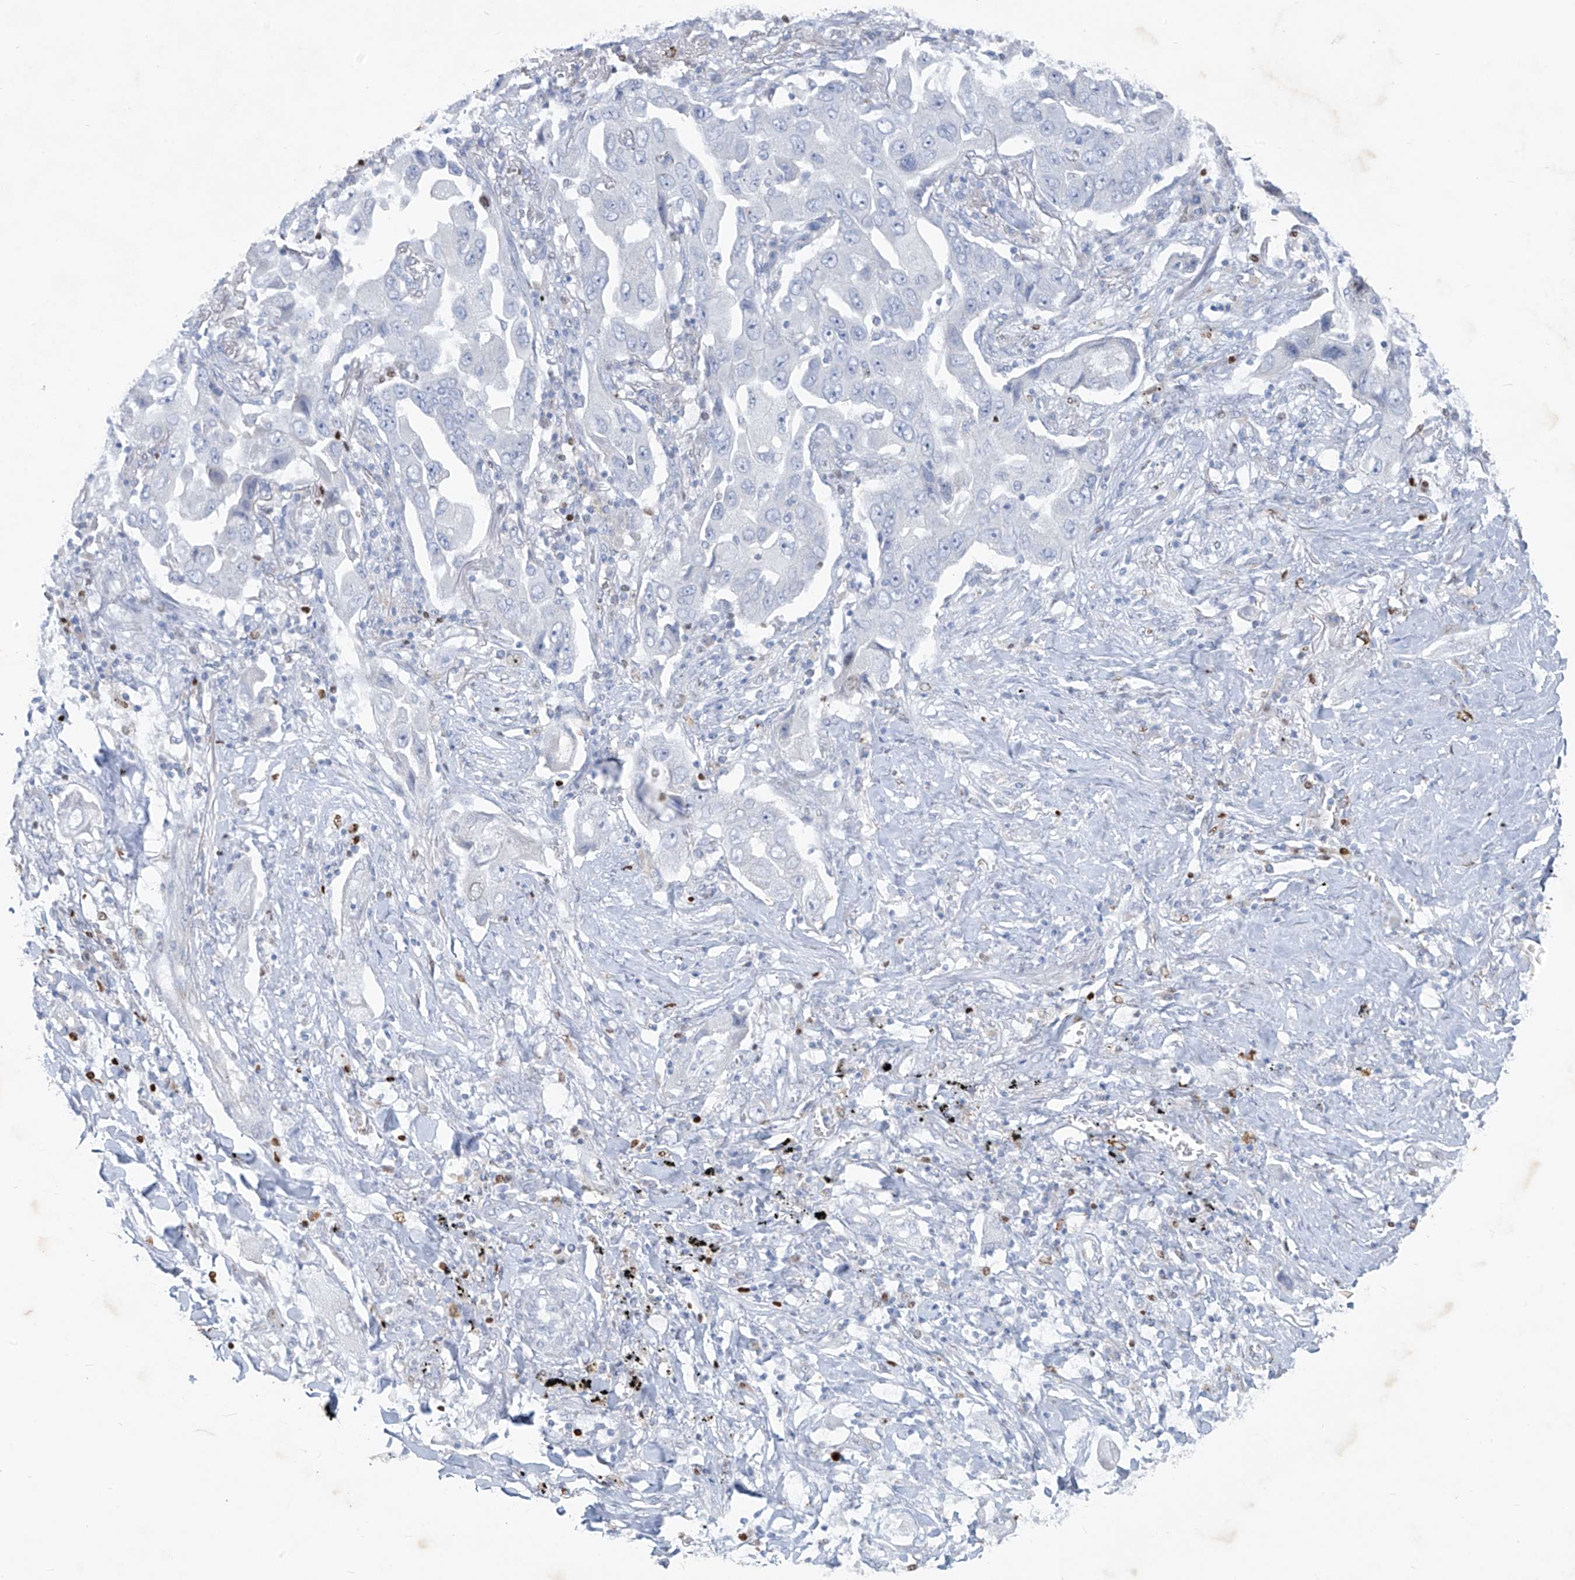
{"staining": {"intensity": "negative", "quantity": "none", "location": "none"}, "tissue": "lung cancer", "cell_type": "Tumor cells", "image_type": "cancer", "snomed": [{"axis": "morphology", "description": "Adenocarcinoma, NOS"}, {"axis": "topography", "description": "Lung"}], "caption": "This is an IHC micrograph of human lung adenocarcinoma. There is no positivity in tumor cells.", "gene": "CX3CR1", "patient": {"sex": "female", "age": 65}}